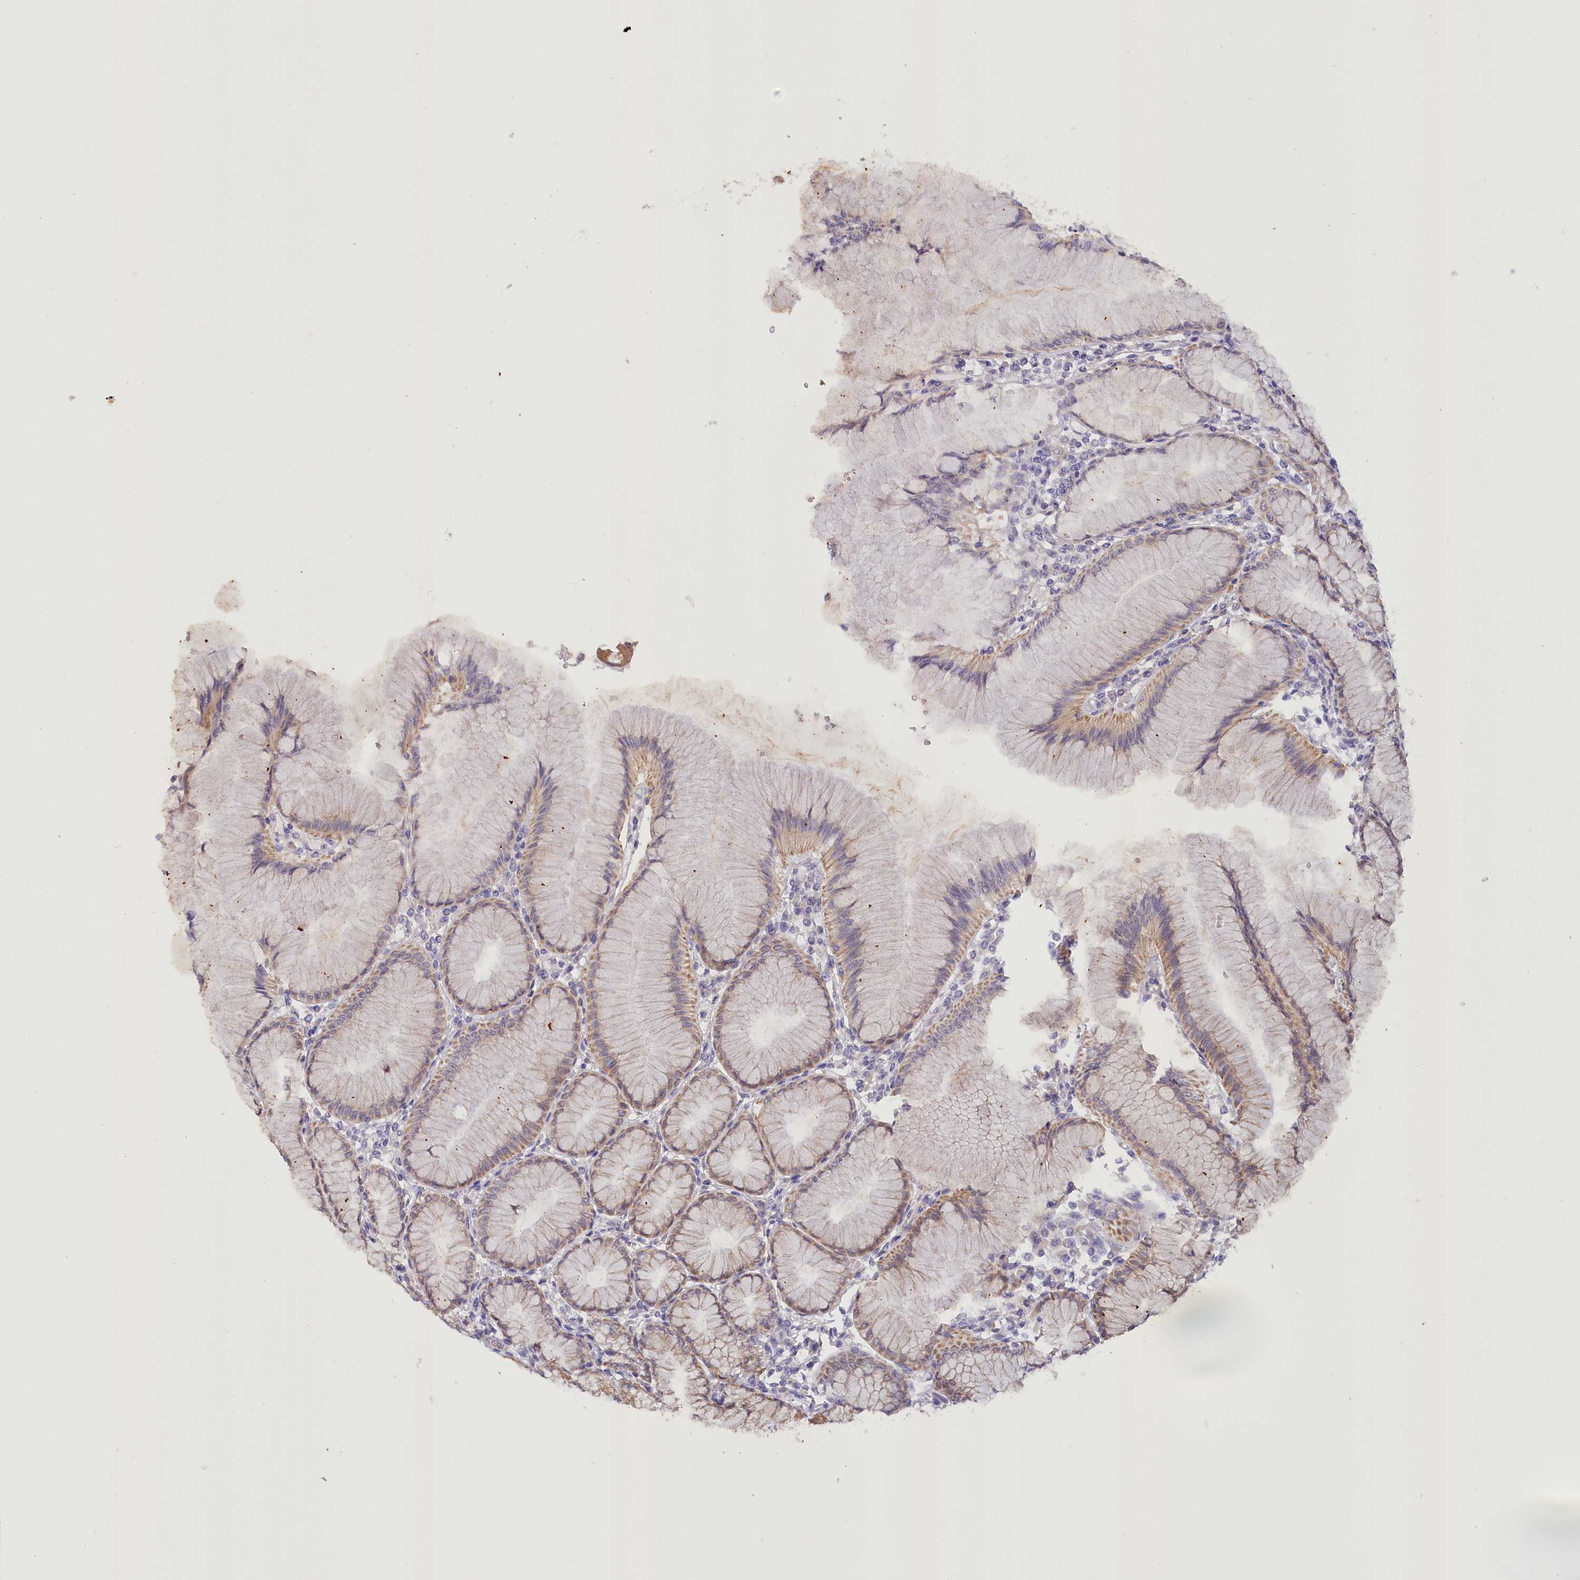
{"staining": {"intensity": "moderate", "quantity": "25%-75%", "location": "cytoplasmic/membranous"}, "tissue": "stomach", "cell_type": "Glandular cells", "image_type": "normal", "snomed": [{"axis": "morphology", "description": "Normal tissue, NOS"}, {"axis": "topography", "description": "Stomach"}], "caption": "Moderate cytoplasmic/membranous staining is appreciated in approximately 25%-75% of glandular cells in normal stomach. (DAB (3,3'-diaminobenzidine) IHC, brown staining for protein, blue staining for nuclei).", "gene": "DCUN1D1", "patient": {"sex": "female", "age": 57}}